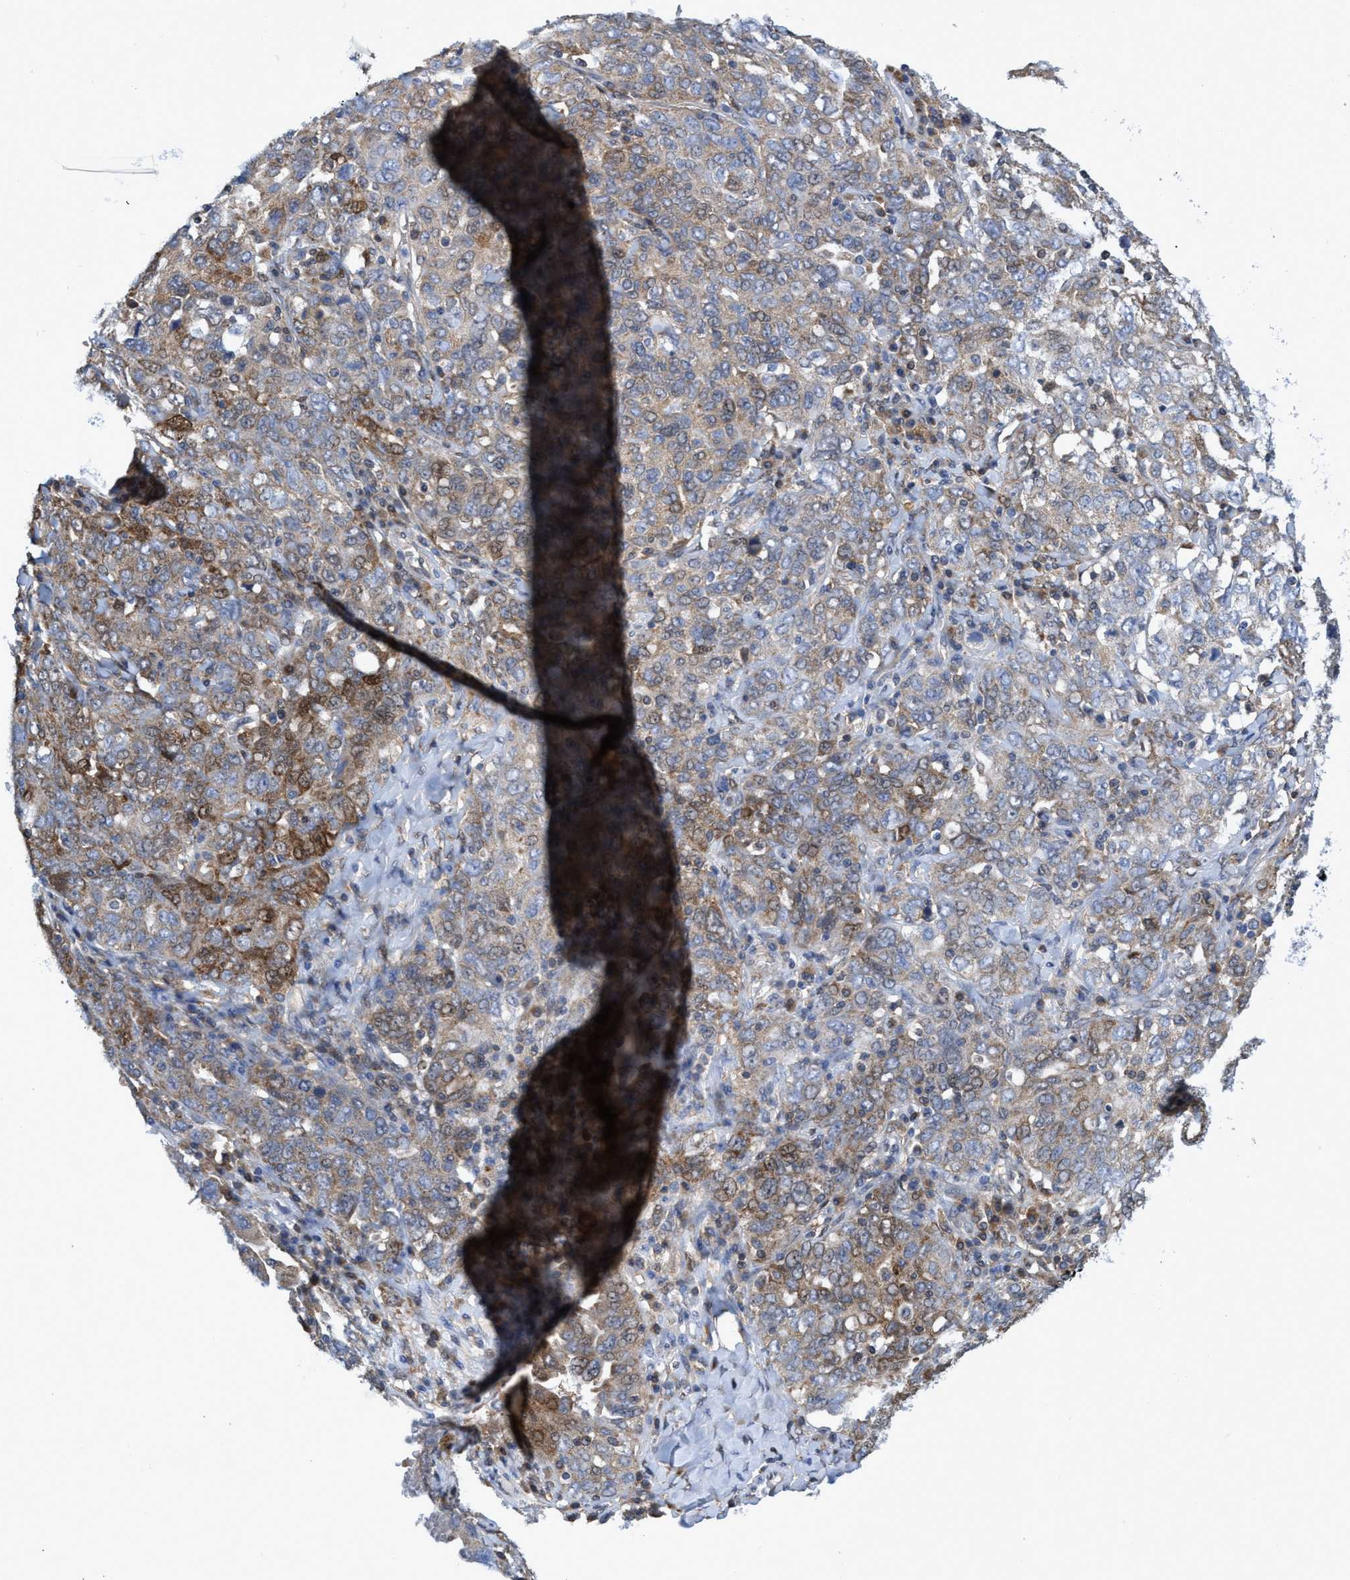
{"staining": {"intensity": "weak", "quantity": "25%-75%", "location": "cytoplasmic/membranous"}, "tissue": "ovarian cancer", "cell_type": "Tumor cells", "image_type": "cancer", "snomed": [{"axis": "morphology", "description": "Carcinoma, endometroid"}, {"axis": "topography", "description": "Ovary"}], "caption": "An IHC photomicrograph of tumor tissue is shown. Protein staining in brown highlights weak cytoplasmic/membranous positivity in ovarian cancer (endometroid carcinoma) within tumor cells.", "gene": "CRYZ", "patient": {"sex": "female", "age": 62}}